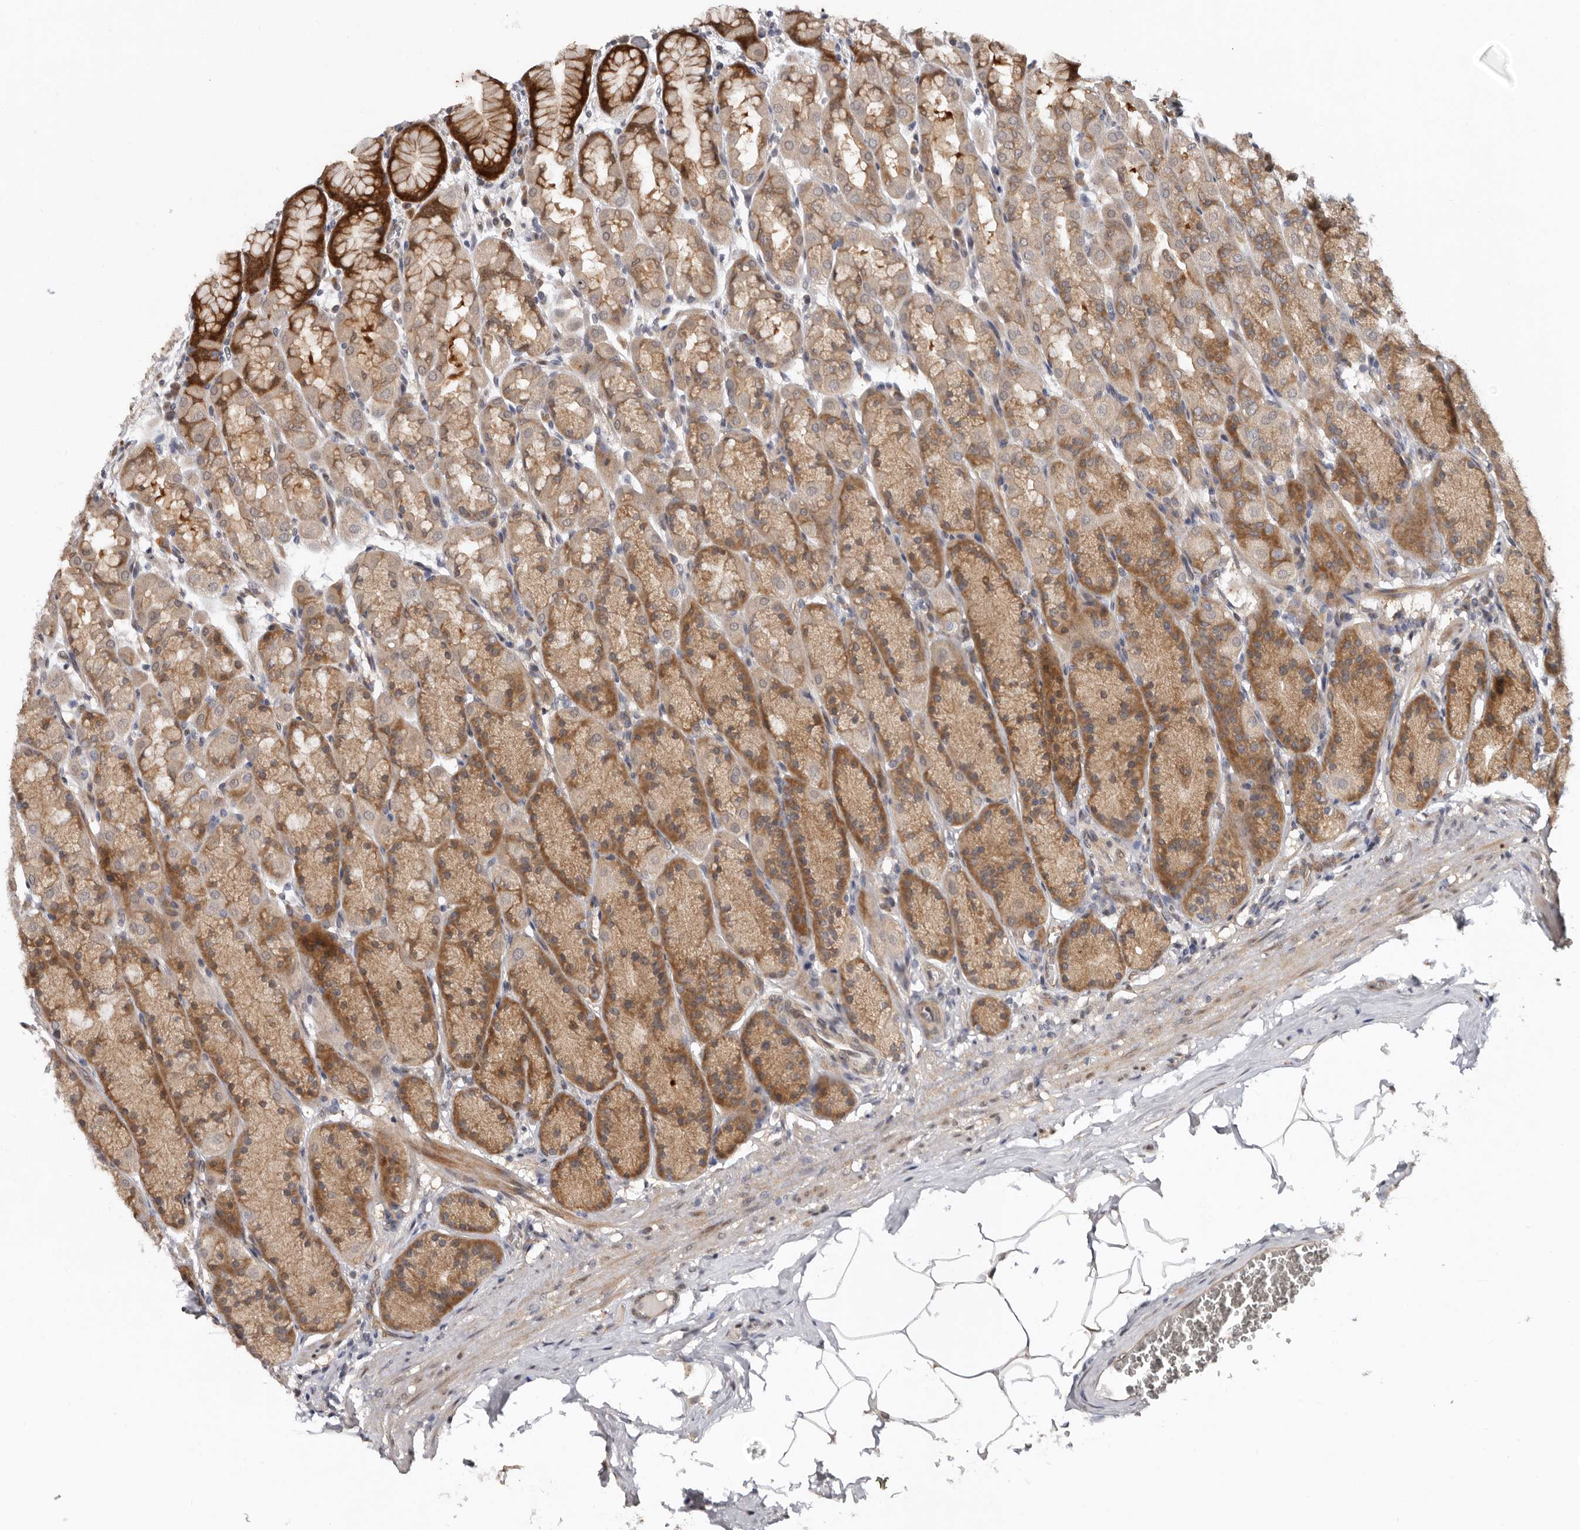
{"staining": {"intensity": "moderate", "quantity": ">75%", "location": "cytoplasmic/membranous"}, "tissue": "stomach", "cell_type": "Glandular cells", "image_type": "normal", "snomed": [{"axis": "morphology", "description": "Normal tissue, NOS"}, {"axis": "topography", "description": "Stomach"}], "caption": "Immunohistochemistry (IHC) of unremarkable stomach reveals medium levels of moderate cytoplasmic/membranous positivity in about >75% of glandular cells. (DAB IHC, brown staining for protein, blue staining for nuclei).", "gene": "SBDS", "patient": {"sex": "male", "age": 42}}